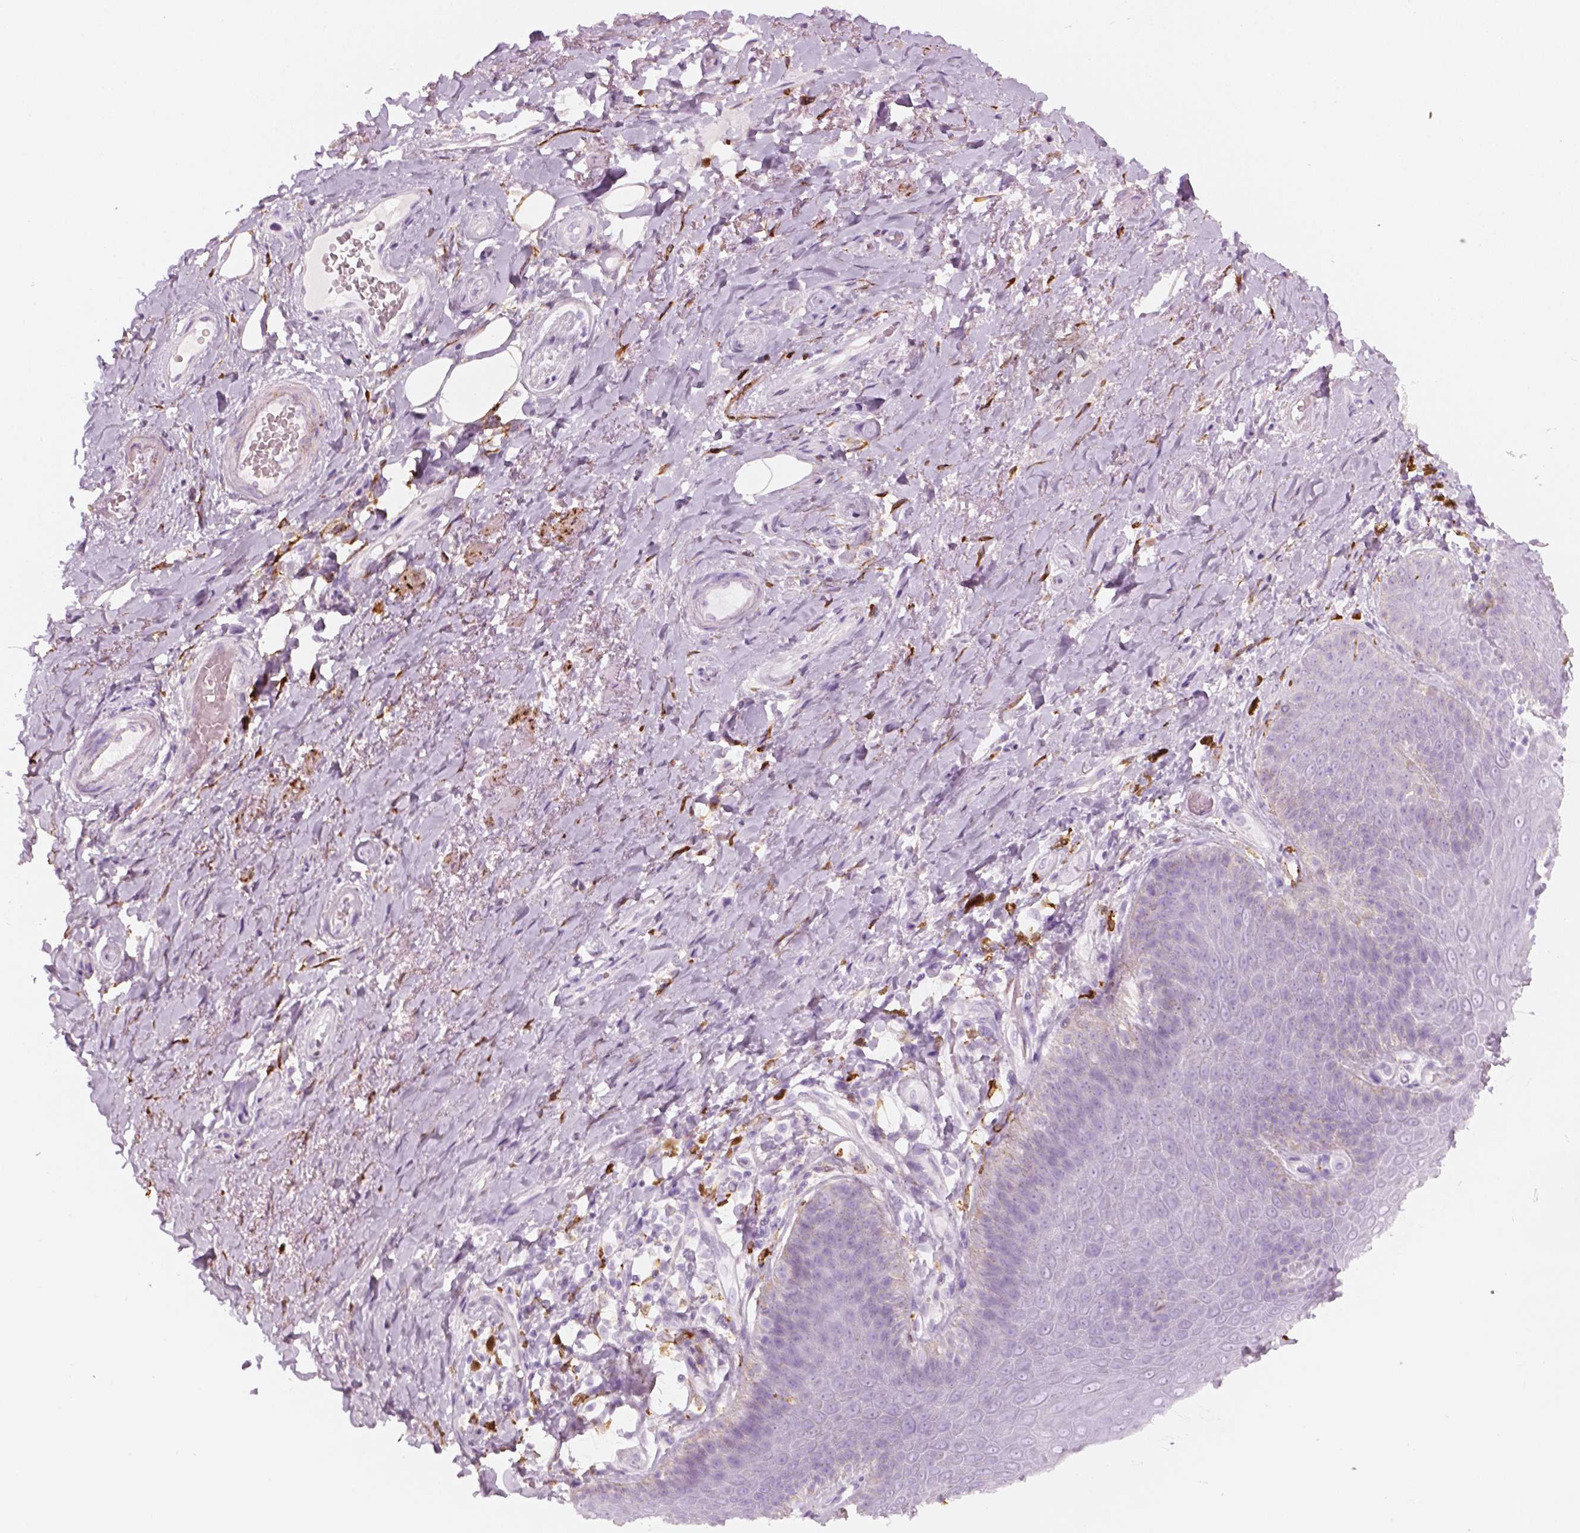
{"staining": {"intensity": "weak", "quantity": "25%-75%", "location": "cytoplasmic/membranous"}, "tissue": "adipose tissue", "cell_type": "Adipocytes", "image_type": "normal", "snomed": [{"axis": "morphology", "description": "Normal tissue, NOS"}, {"axis": "topography", "description": "Anal"}, {"axis": "topography", "description": "Peripheral nerve tissue"}], "caption": "Immunohistochemical staining of benign human adipose tissue exhibits low levels of weak cytoplasmic/membranous positivity in about 25%-75% of adipocytes. (IHC, brightfield microscopy, high magnification).", "gene": "CES1", "patient": {"sex": "male", "age": 53}}